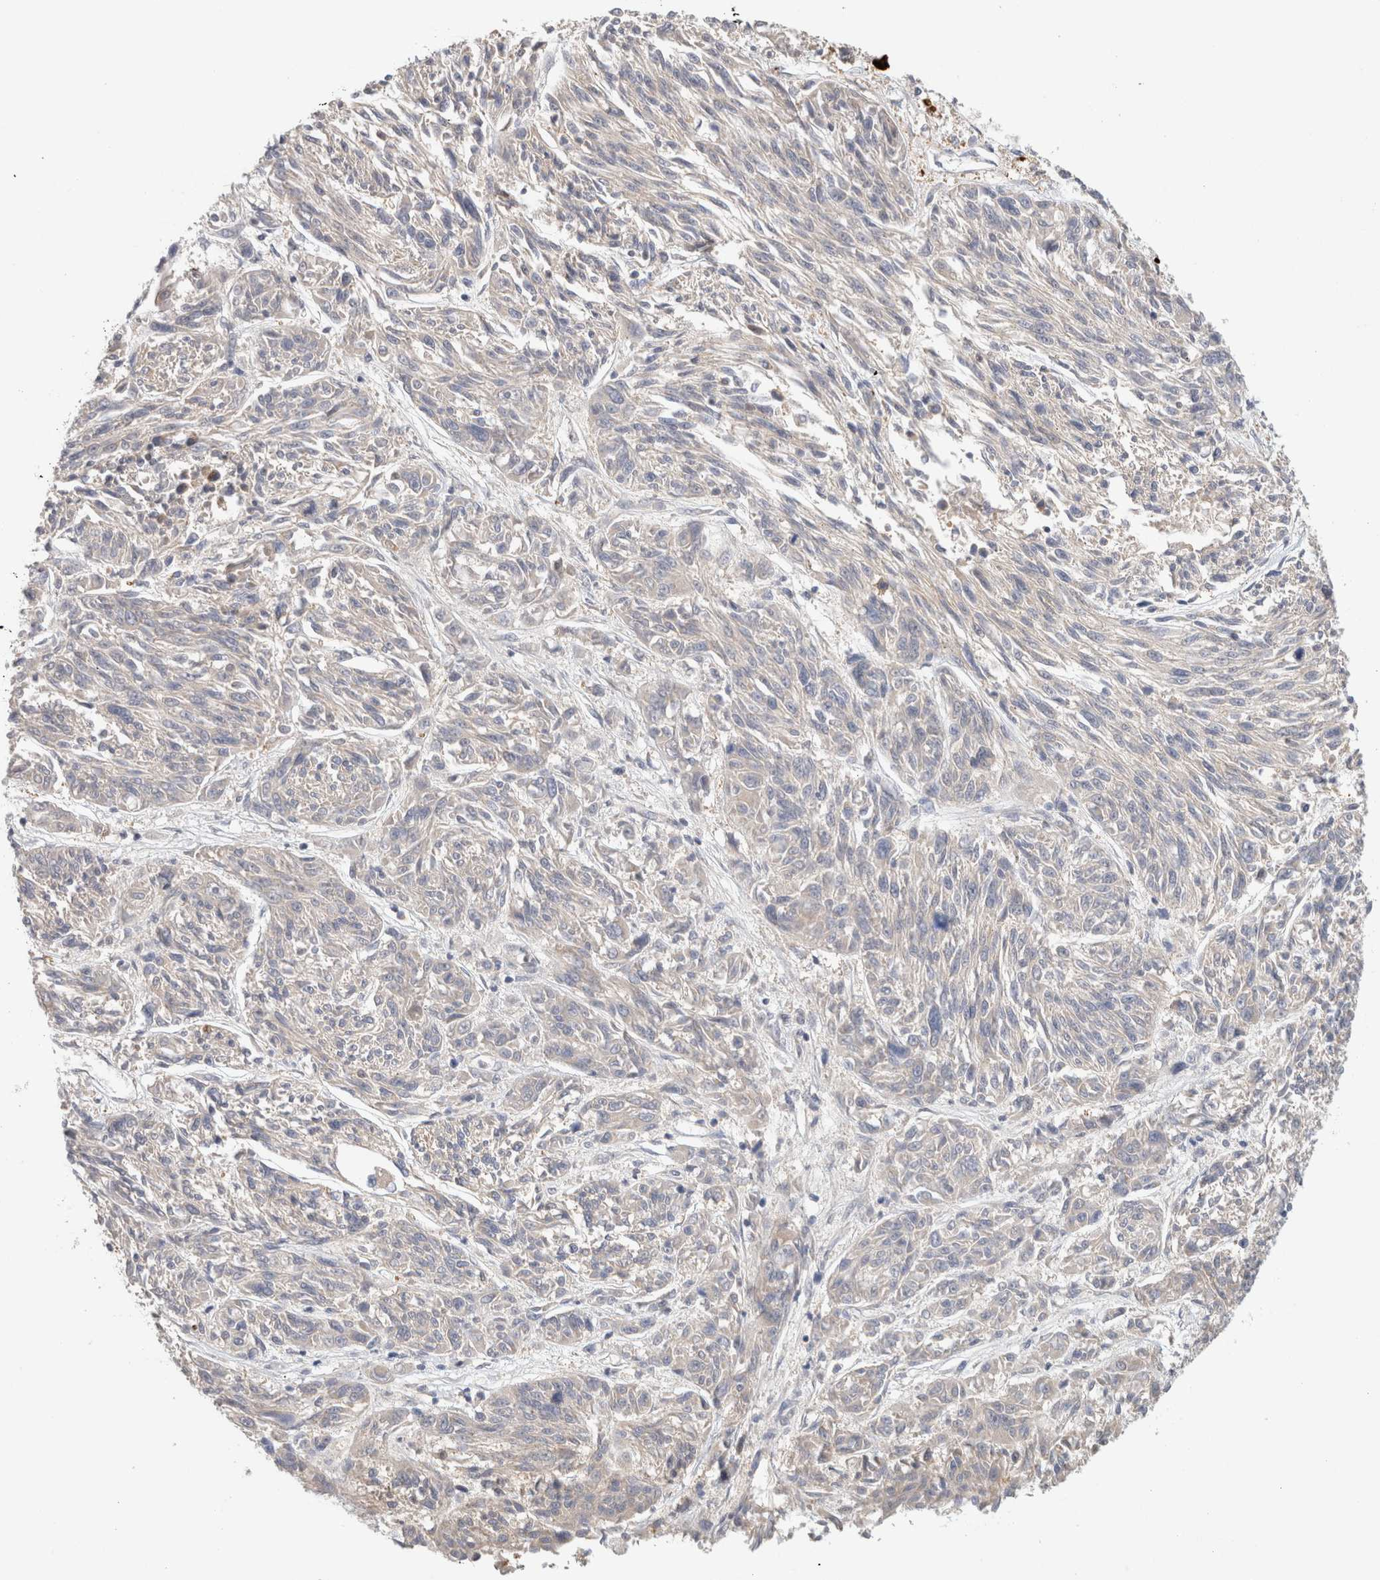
{"staining": {"intensity": "negative", "quantity": "none", "location": "none"}, "tissue": "melanoma", "cell_type": "Tumor cells", "image_type": "cancer", "snomed": [{"axis": "morphology", "description": "Malignant melanoma, NOS"}, {"axis": "topography", "description": "Skin"}], "caption": "Tumor cells show no significant protein expression in malignant melanoma.", "gene": "MPP2", "patient": {"sex": "male", "age": 53}}